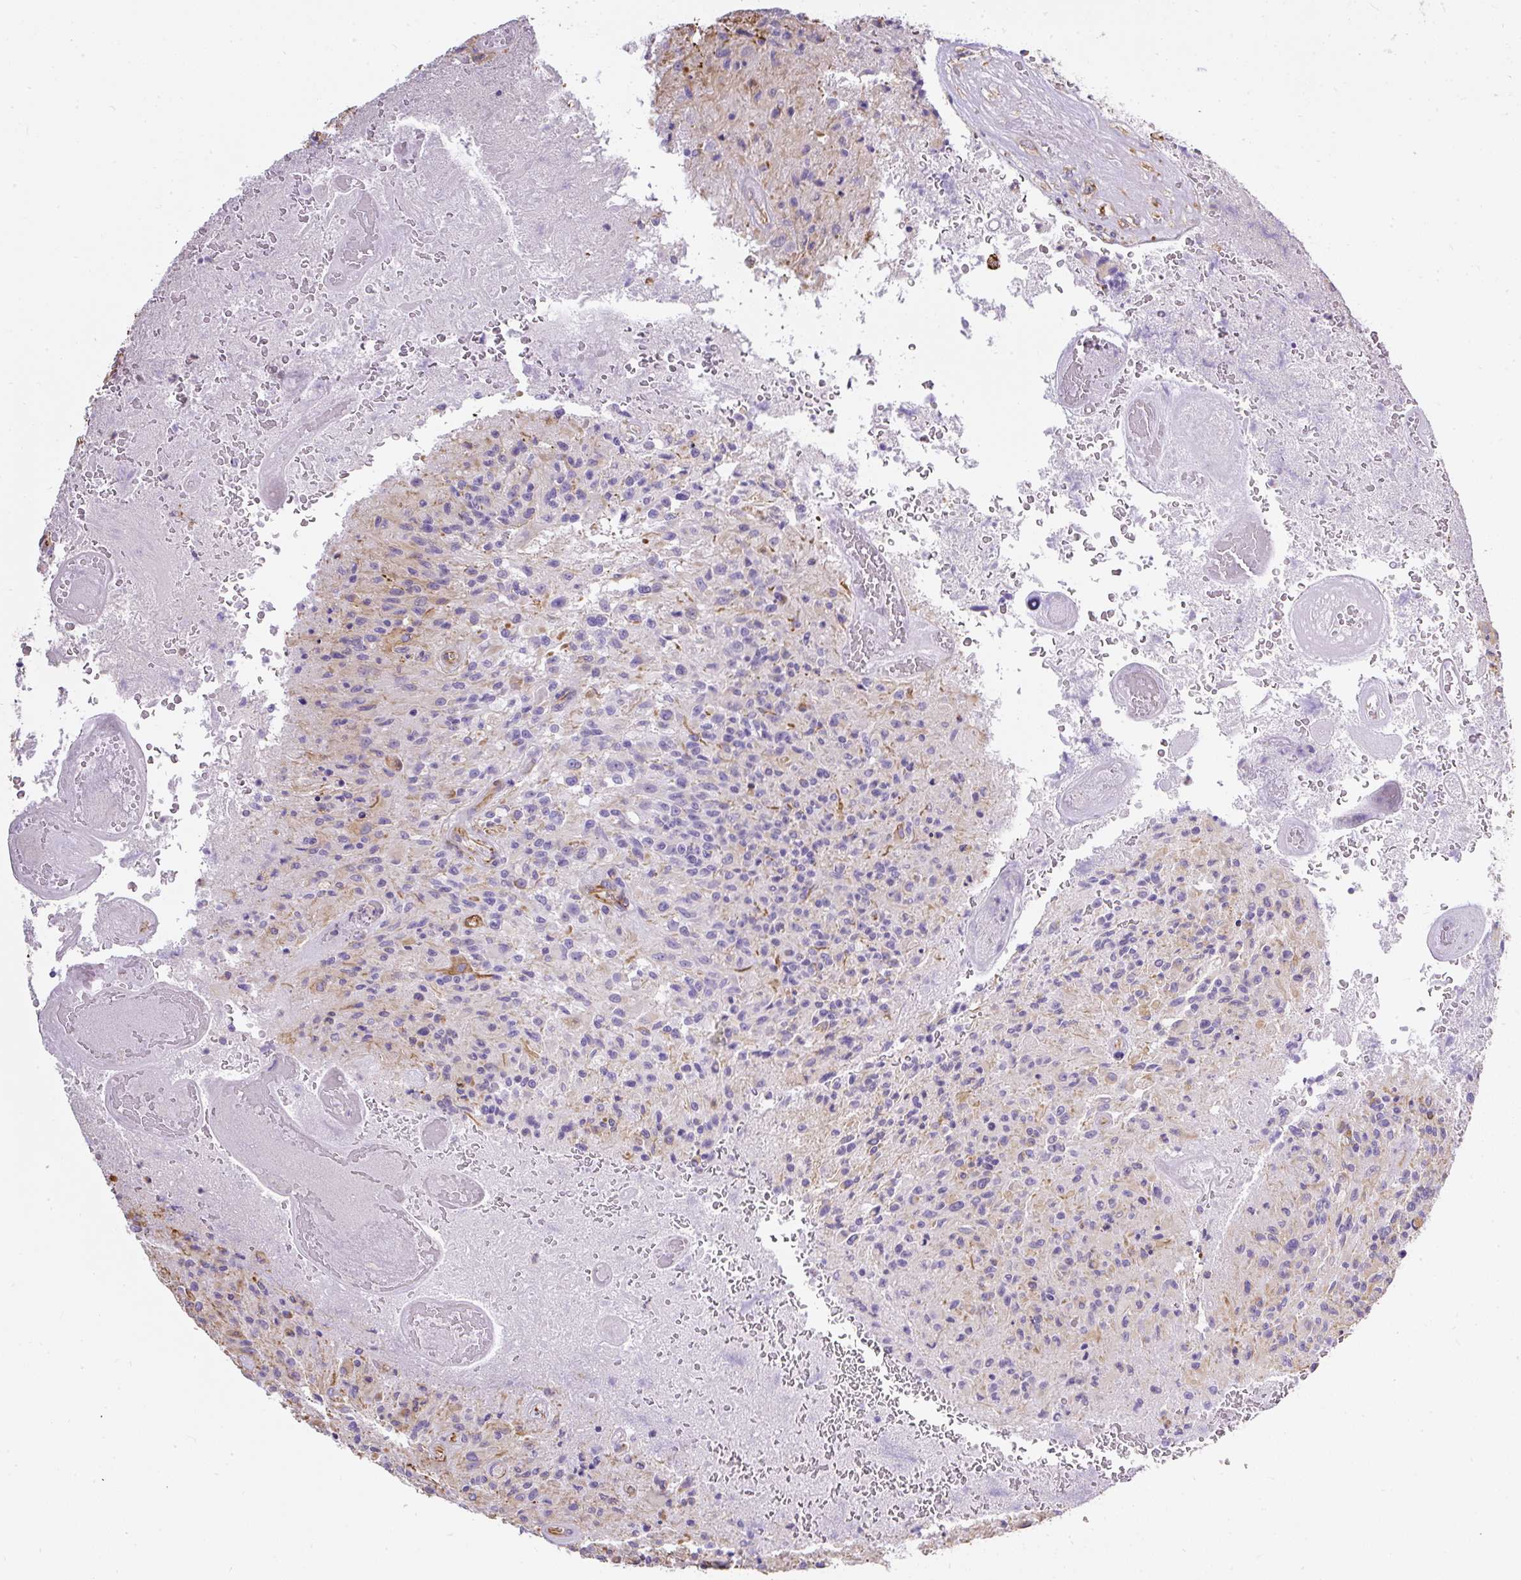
{"staining": {"intensity": "moderate", "quantity": "<25%", "location": "cytoplasmic/membranous"}, "tissue": "glioma", "cell_type": "Tumor cells", "image_type": "cancer", "snomed": [{"axis": "morphology", "description": "Normal tissue, NOS"}, {"axis": "morphology", "description": "Glioma, malignant, High grade"}, {"axis": "topography", "description": "Cerebral cortex"}], "caption": "Glioma stained for a protein (brown) reveals moderate cytoplasmic/membranous positive staining in approximately <25% of tumor cells.", "gene": "PLS1", "patient": {"sex": "male", "age": 56}}